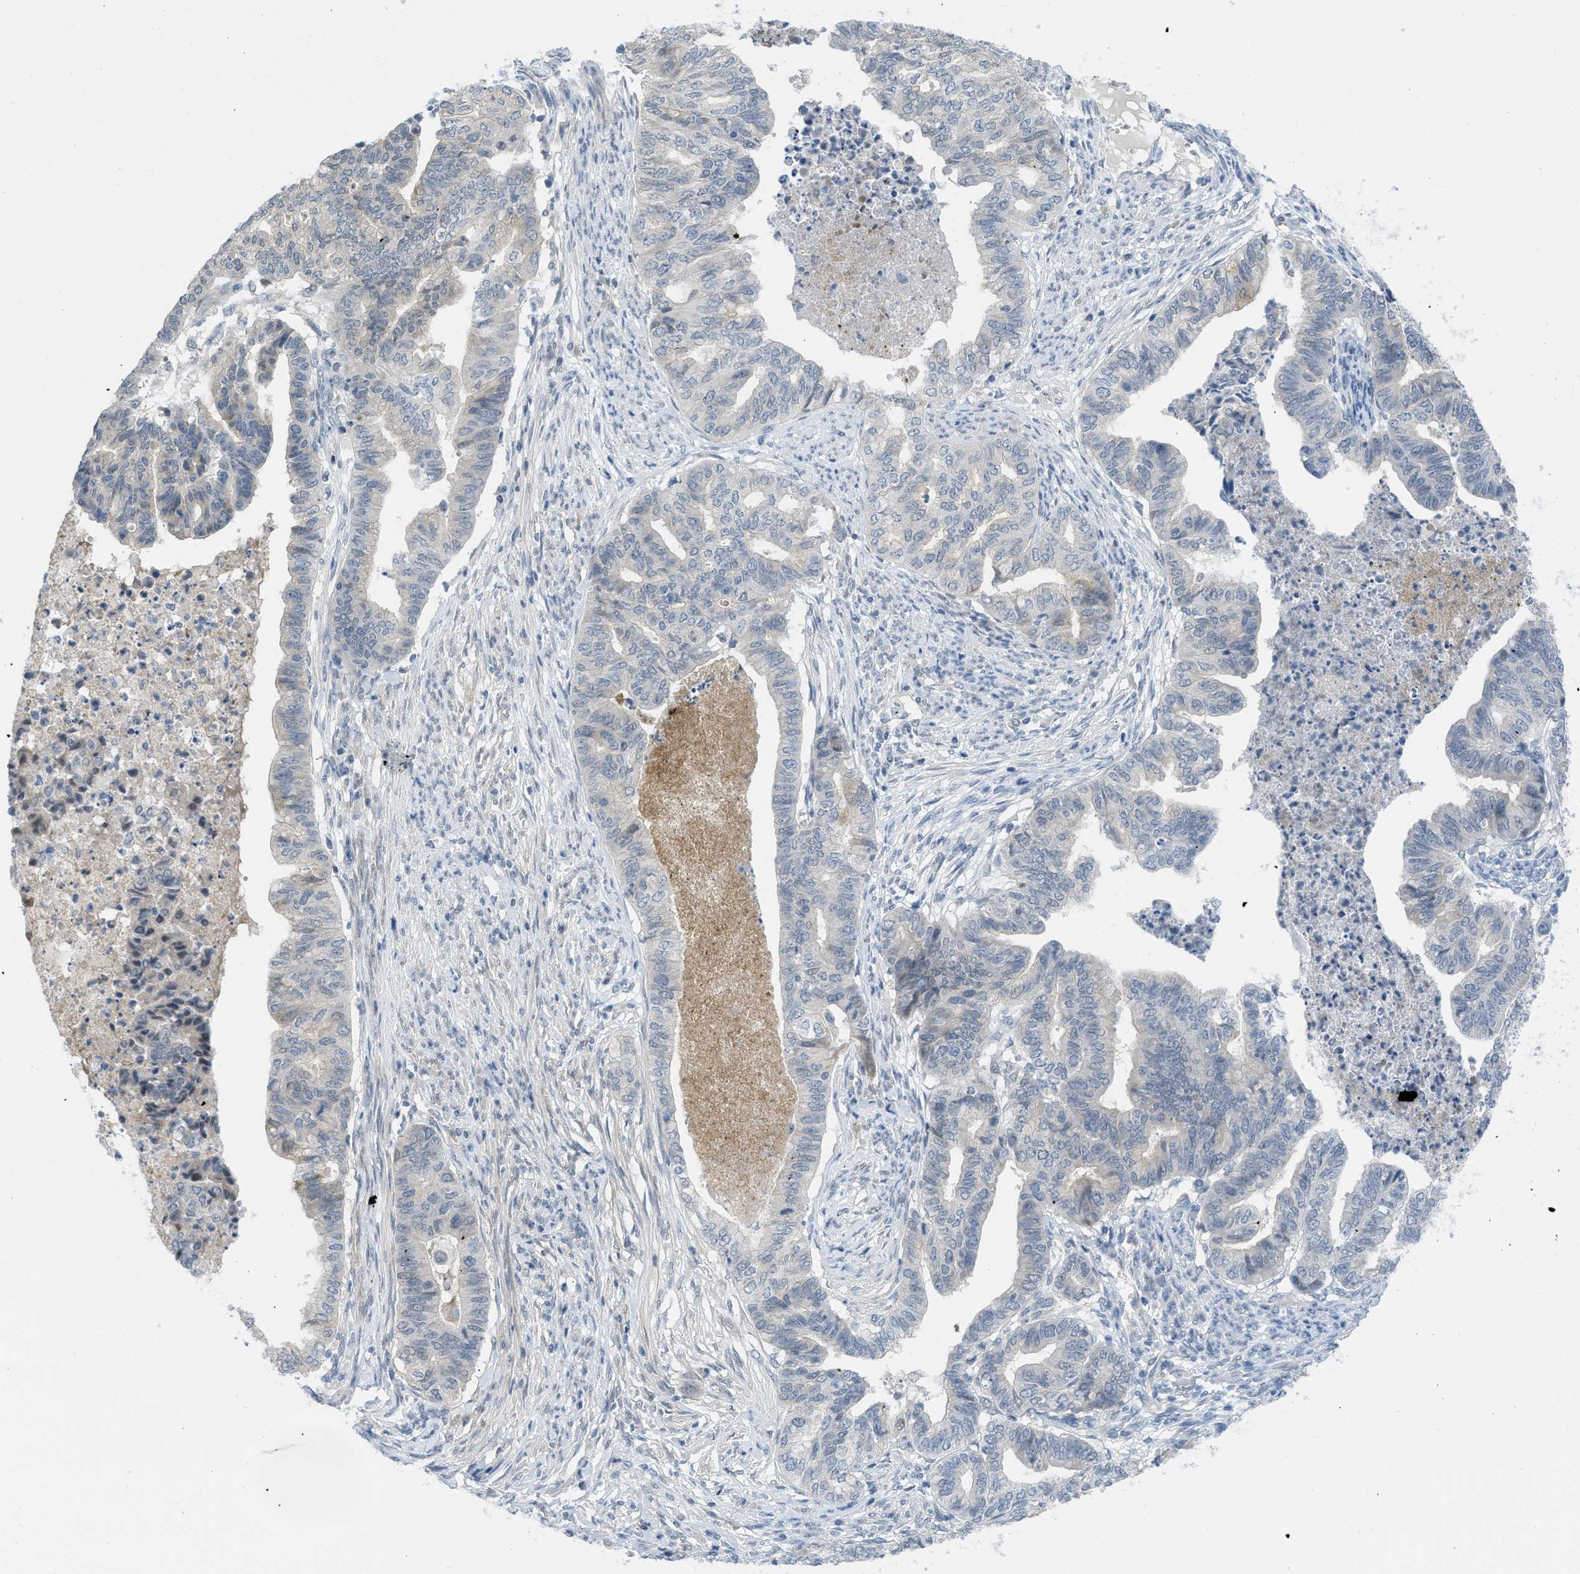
{"staining": {"intensity": "negative", "quantity": "none", "location": "none"}, "tissue": "endometrial cancer", "cell_type": "Tumor cells", "image_type": "cancer", "snomed": [{"axis": "morphology", "description": "Adenocarcinoma, NOS"}, {"axis": "topography", "description": "Endometrium"}], "caption": "DAB immunohistochemical staining of adenocarcinoma (endometrial) demonstrates no significant expression in tumor cells.", "gene": "TNFAIP1", "patient": {"sex": "female", "age": 79}}